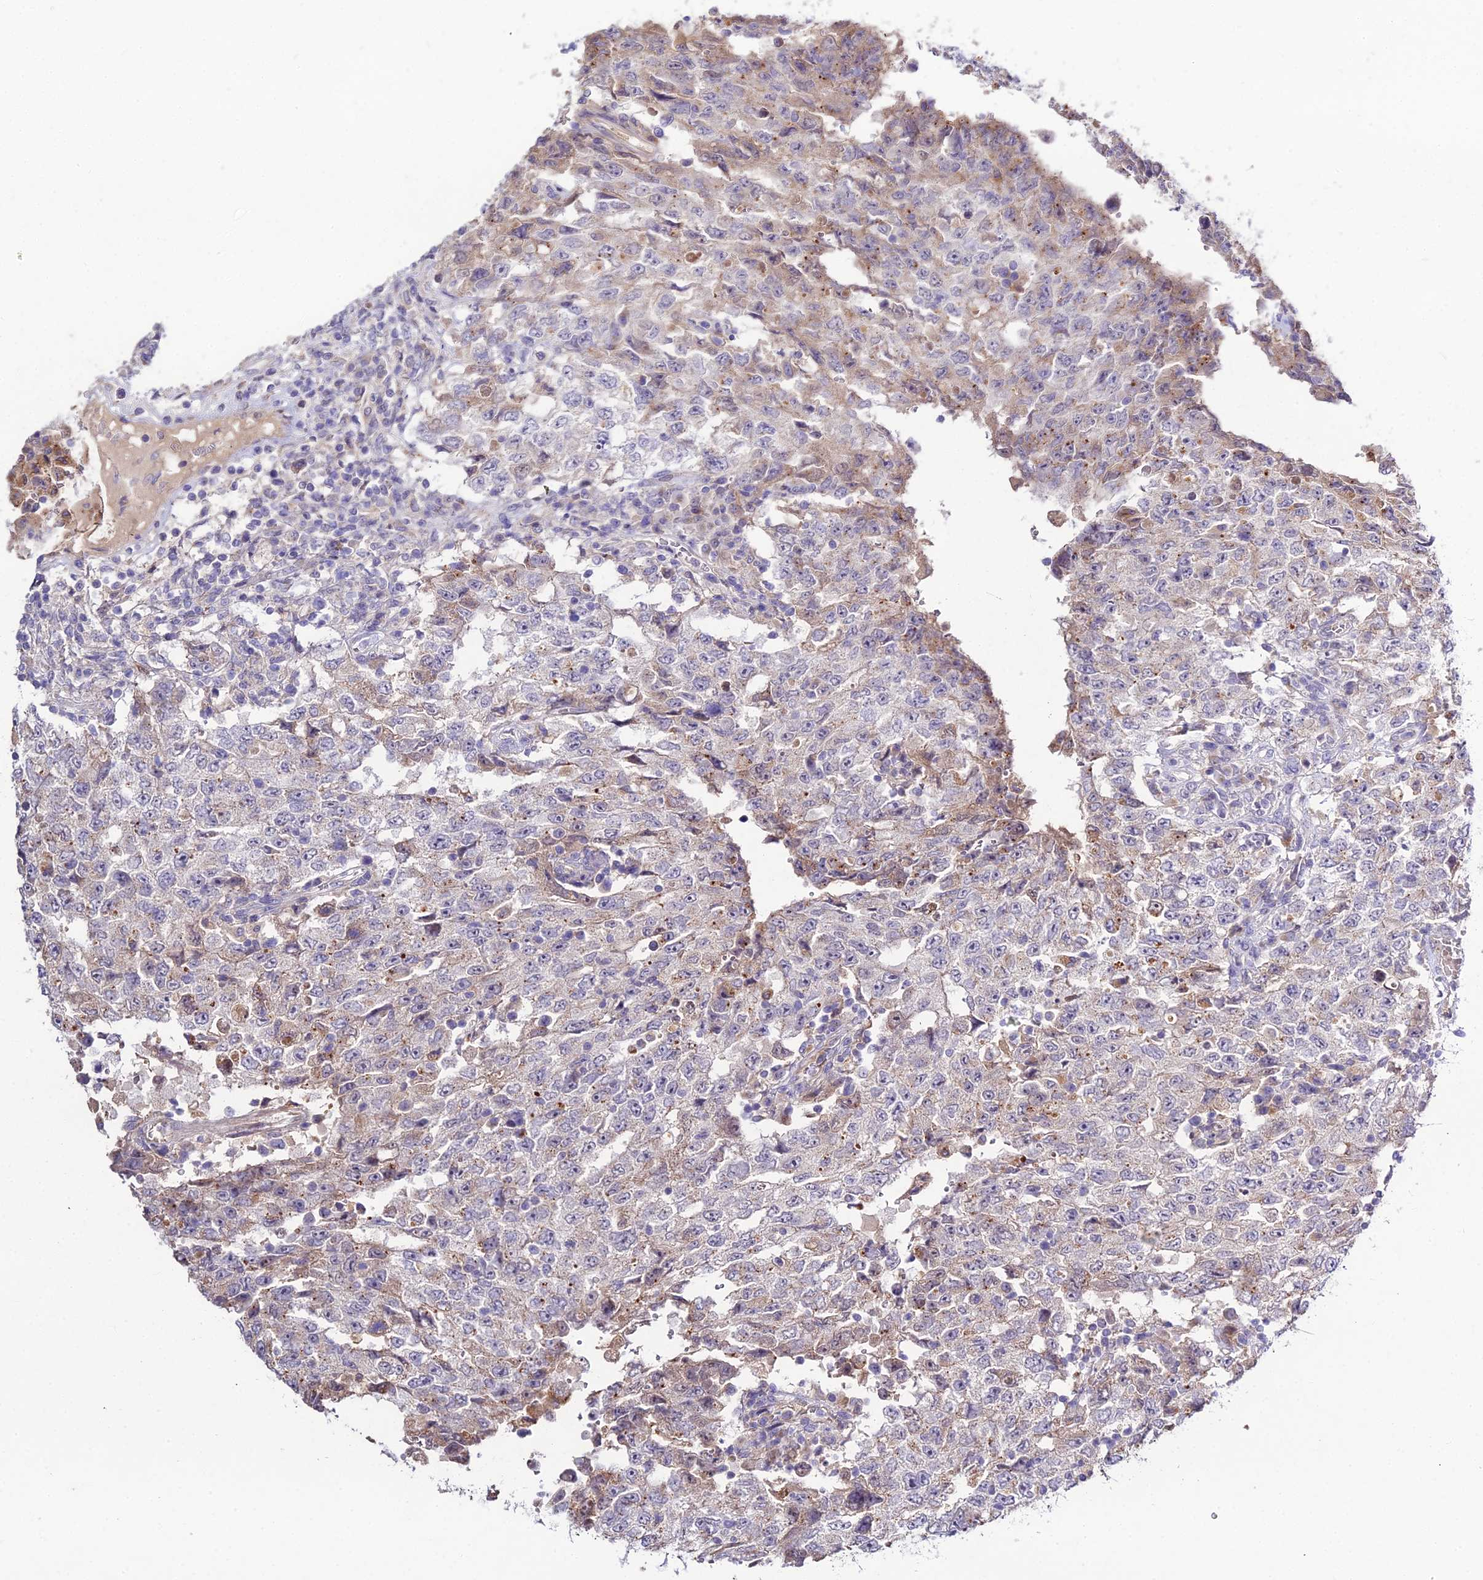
{"staining": {"intensity": "weak", "quantity": "25%-75%", "location": "cytoplasmic/membranous"}, "tissue": "testis cancer", "cell_type": "Tumor cells", "image_type": "cancer", "snomed": [{"axis": "morphology", "description": "Carcinoma, Embryonal, NOS"}, {"axis": "topography", "description": "Testis"}], "caption": "Immunohistochemical staining of testis cancer displays low levels of weak cytoplasmic/membranous positivity in about 25%-75% of tumor cells. (DAB IHC, brown staining for protein, blue staining for nuclei).", "gene": "EID2", "patient": {"sex": "male", "age": 26}}